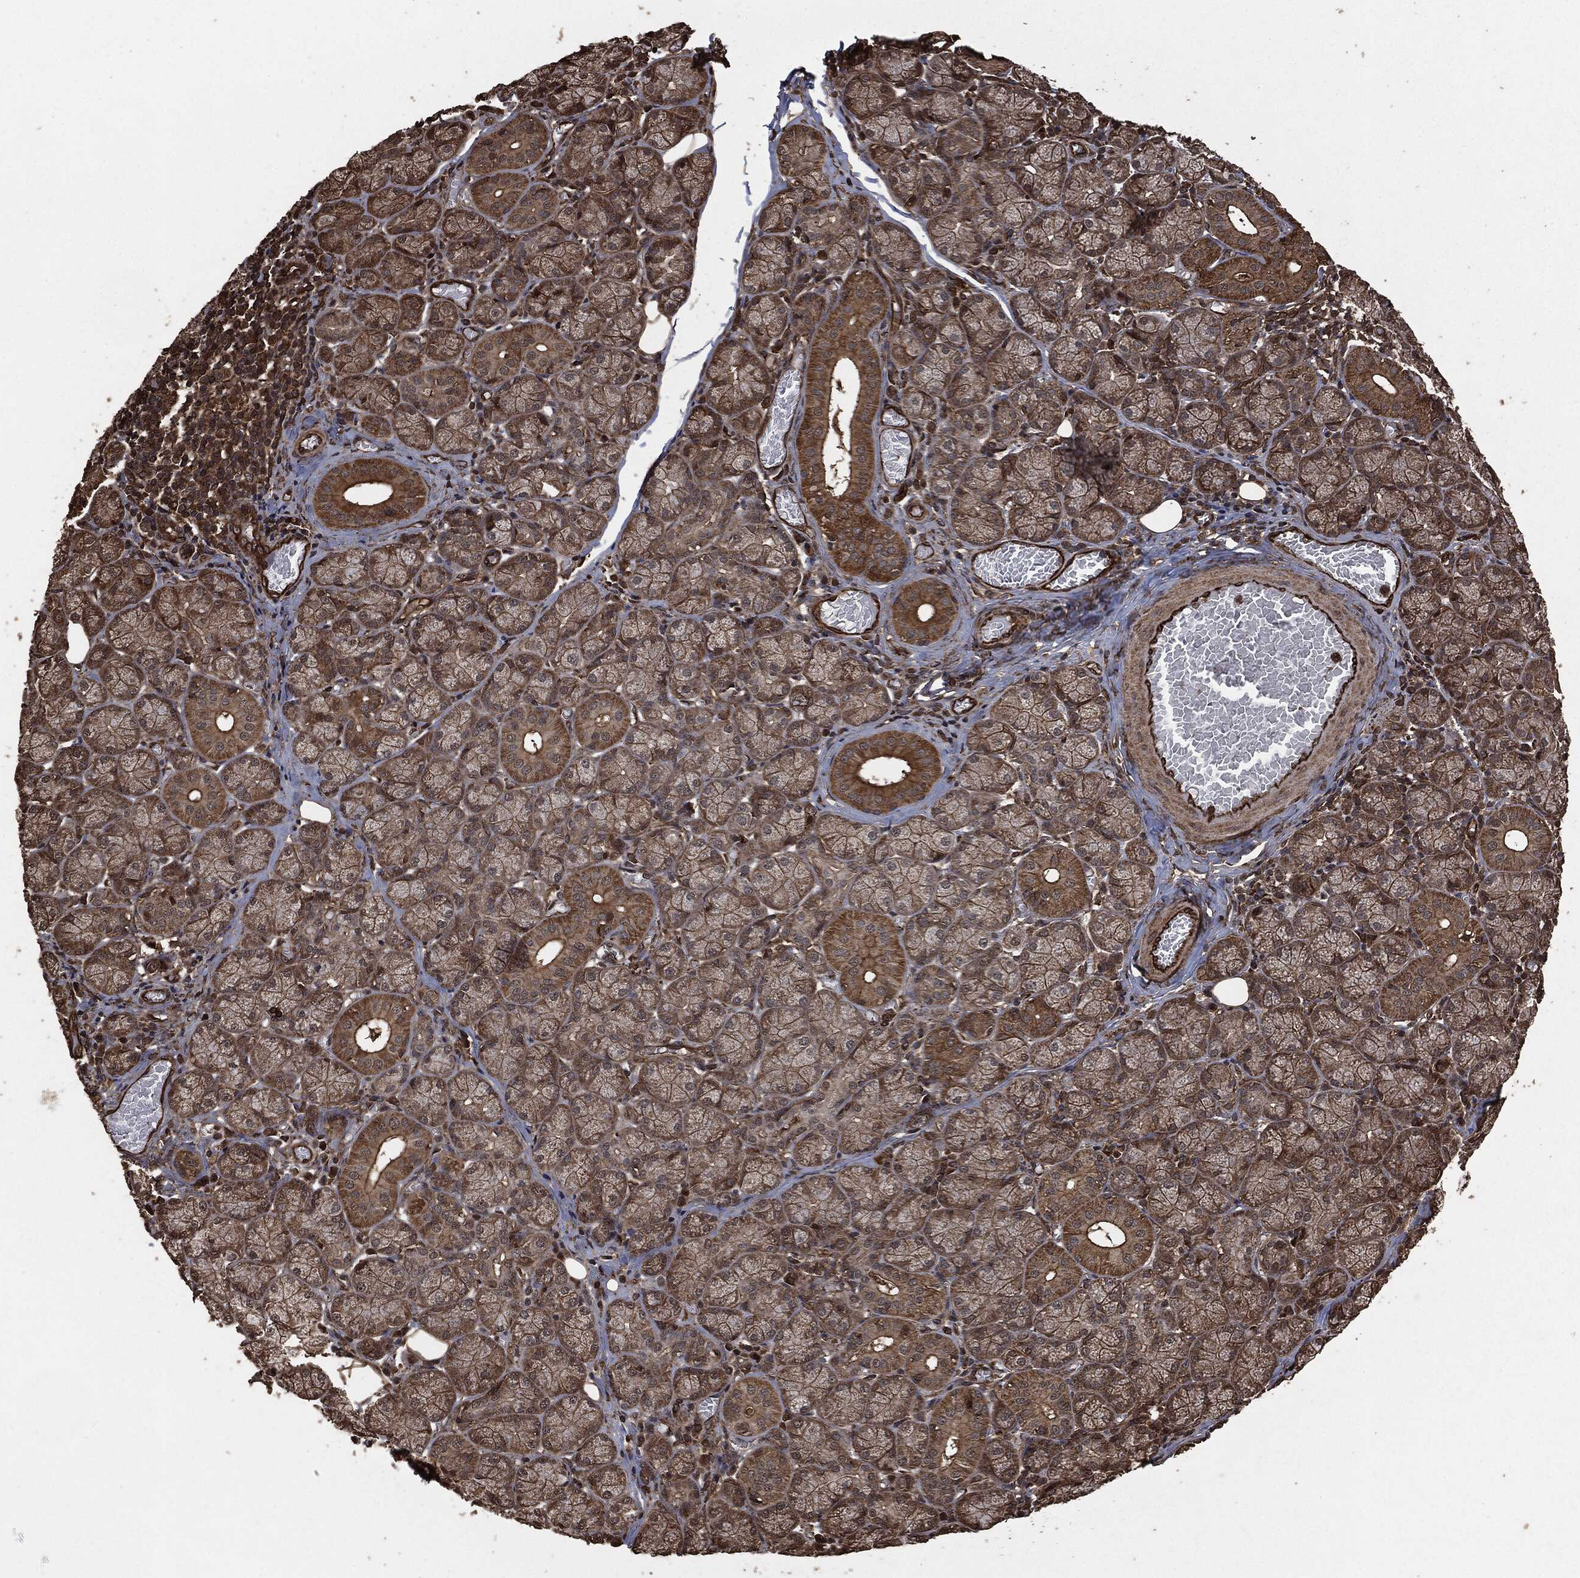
{"staining": {"intensity": "strong", "quantity": "25%-75%", "location": "cytoplasmic/membranous"}, "tissue": "salivary gland", "cell_type": "Glandular cells", "image_type": "normal", "snomed": [{"axis": "morphology", "description": "Normal tissue, NOS"}, {"axis": "topography", "description": "Salivary gland"}, {"axis": "topography", "description": "Peripheral nerve tissue"}], "caption": "IHC photomicrograph of unremarkable salivary gland: salivary gland stained using immunohistochemistry shows high levels of strong protein expression localized specifically in the cytoplasmic/membranous of glandular cells, appearing as a cytoplasmic/membranous brown color.", "gene": "HRAS", "patient": {"sex": "female", "age": 24}}